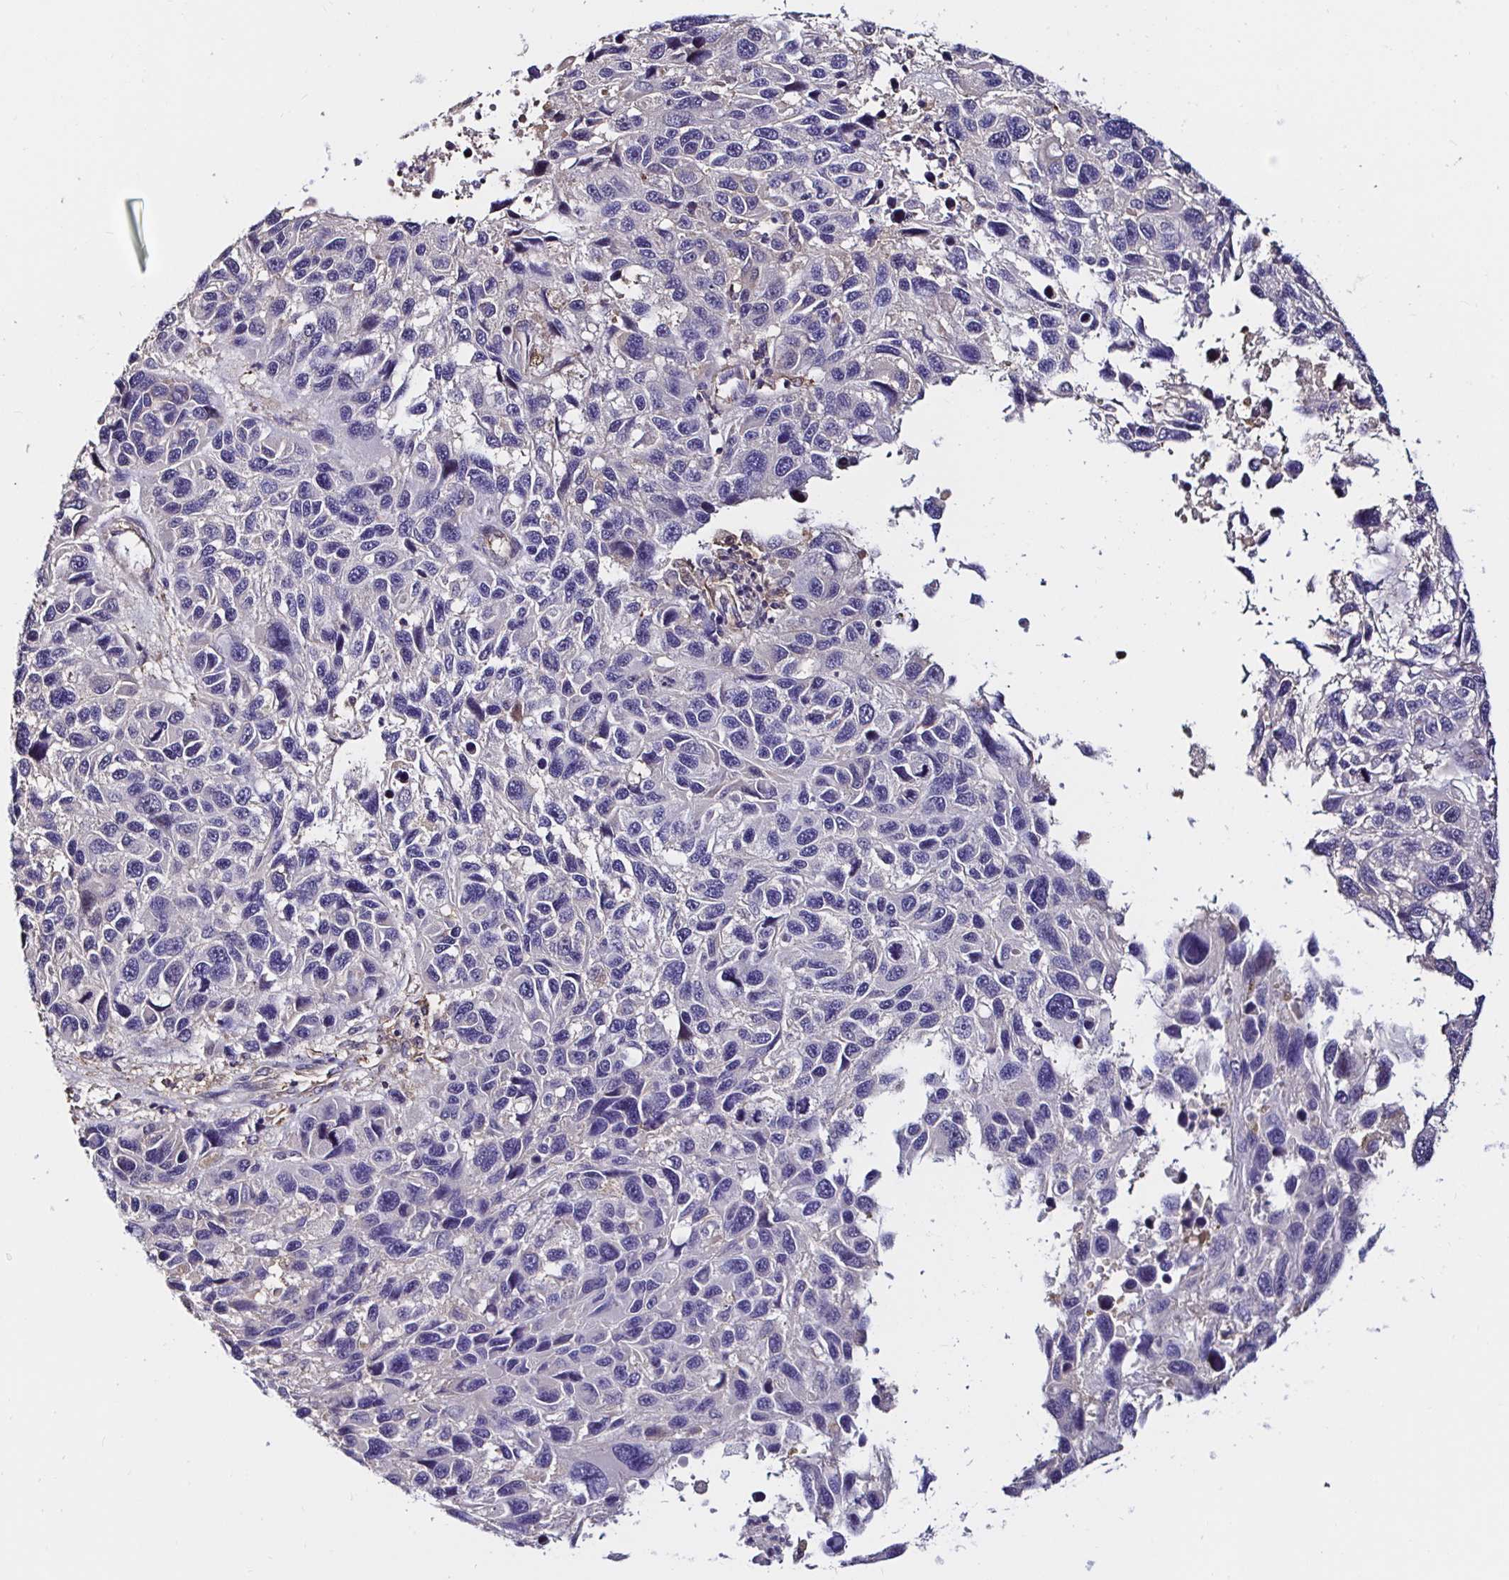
{"staining": {"intensity": "negative", "quantity": "none", "location": "none"}, "tissue": "melanoma", "cell_type": "Tumor cells", "image_type": "cancer", "snomed": [{"axis": "morphology", "description": "Malignant melanoma, NOS"}, {"axis": "topography", "description": "Skin"}], "caption": "Photomicrograph shows no significant protein staining in tumor cells of malignant melanoma.", "gene": "RSRP1", "patient": {"sex": "male", "age": 53}}